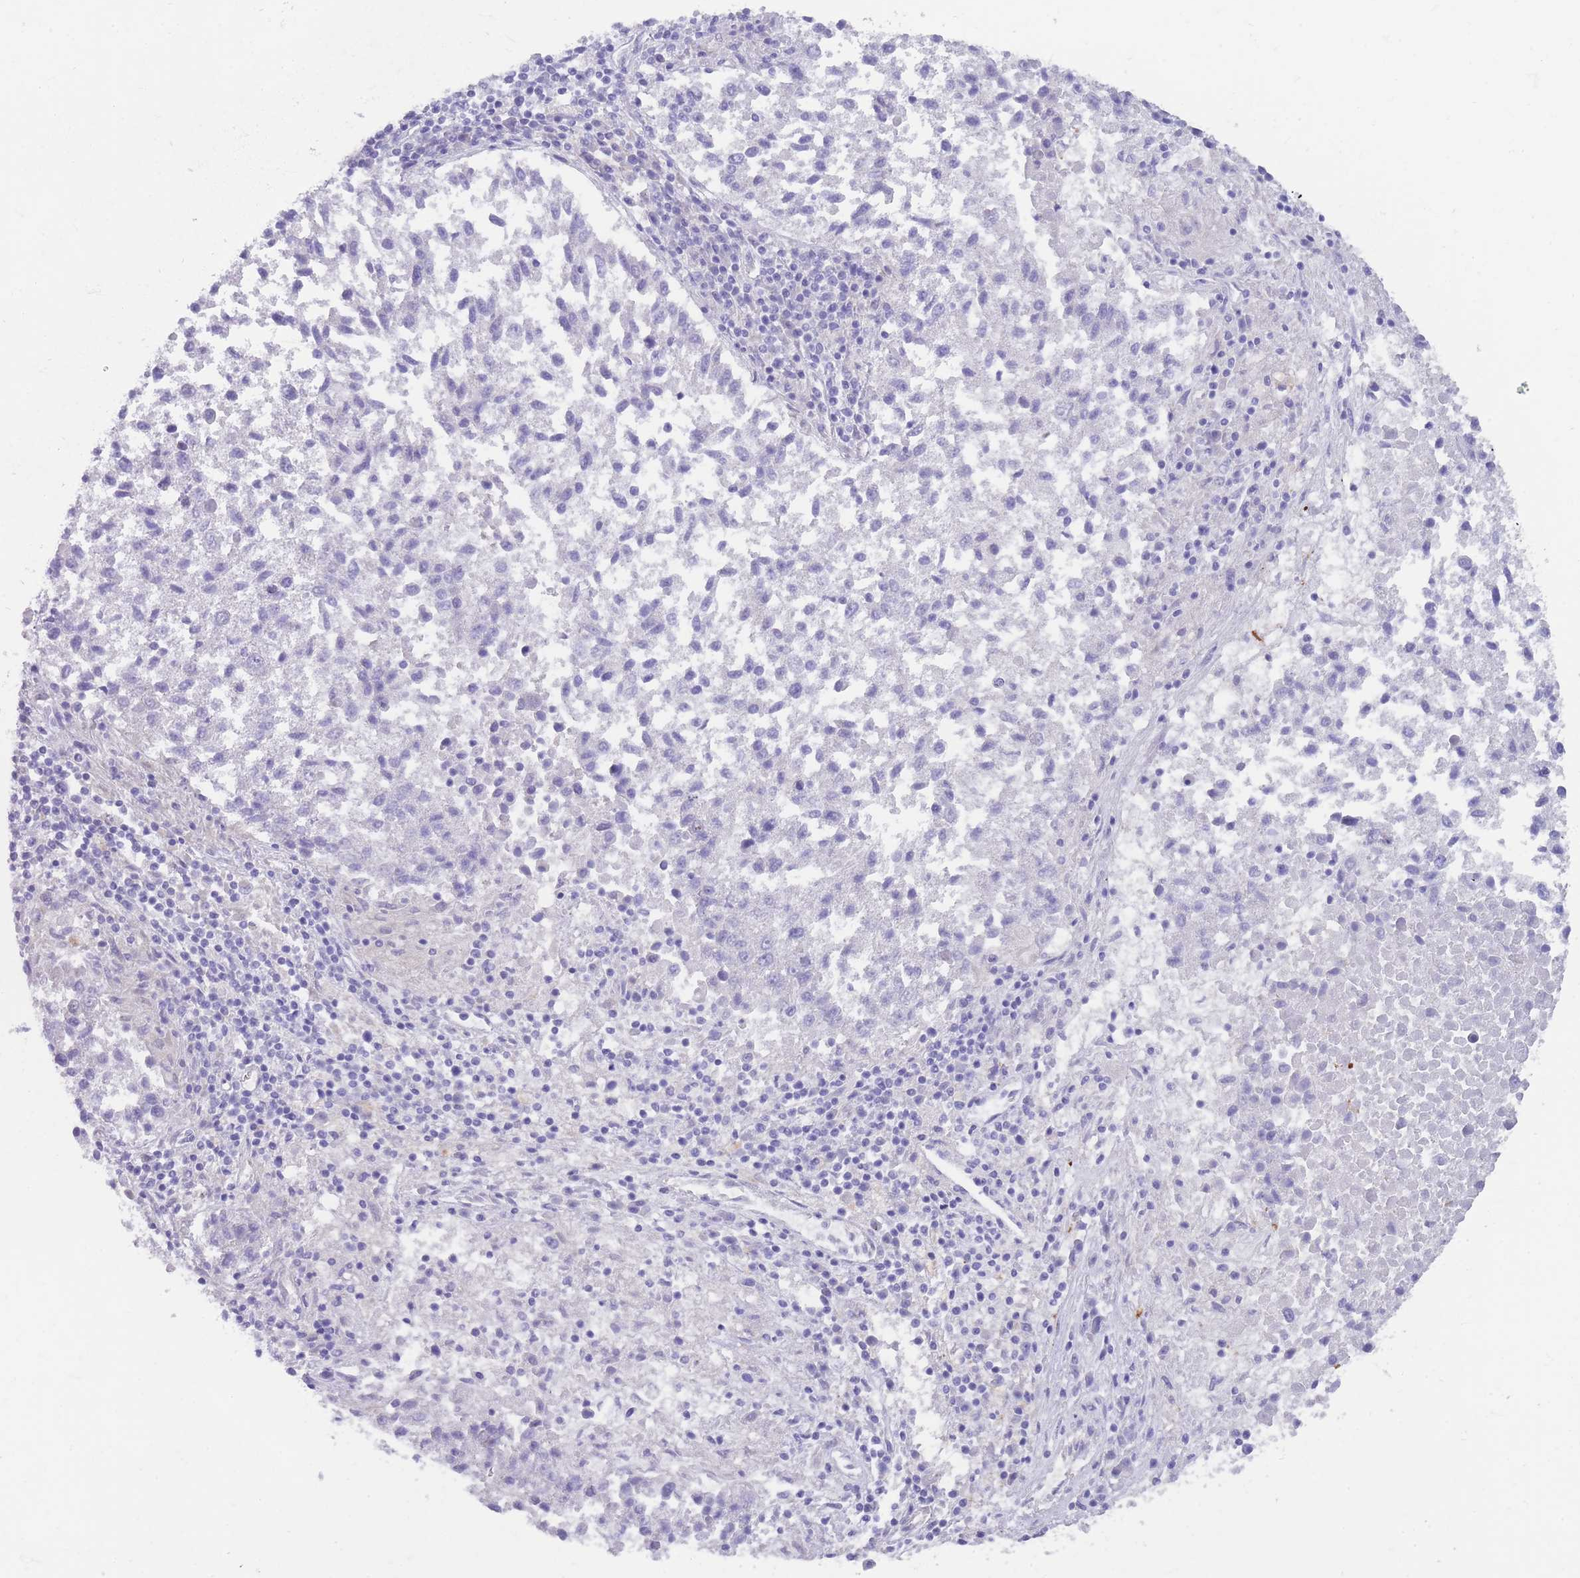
{"staining": {"intensity": "negative", "quantity": "none", "location": "none"}, "tissue": "lung cancer", "cell_type": "Tumor cells", "image_type": "cancer", "snomed": [{"axis": "morphology", "description": "Squamous cell carcinoma, NOS"}, {"axis": "topography", "description": "Lung"}], "caption": "Histopathology image shows no protein expression in tumor cells of lung cancer tissue.", "gene": "QTRT1", "patient": {"sex": "male", "age": 73}}